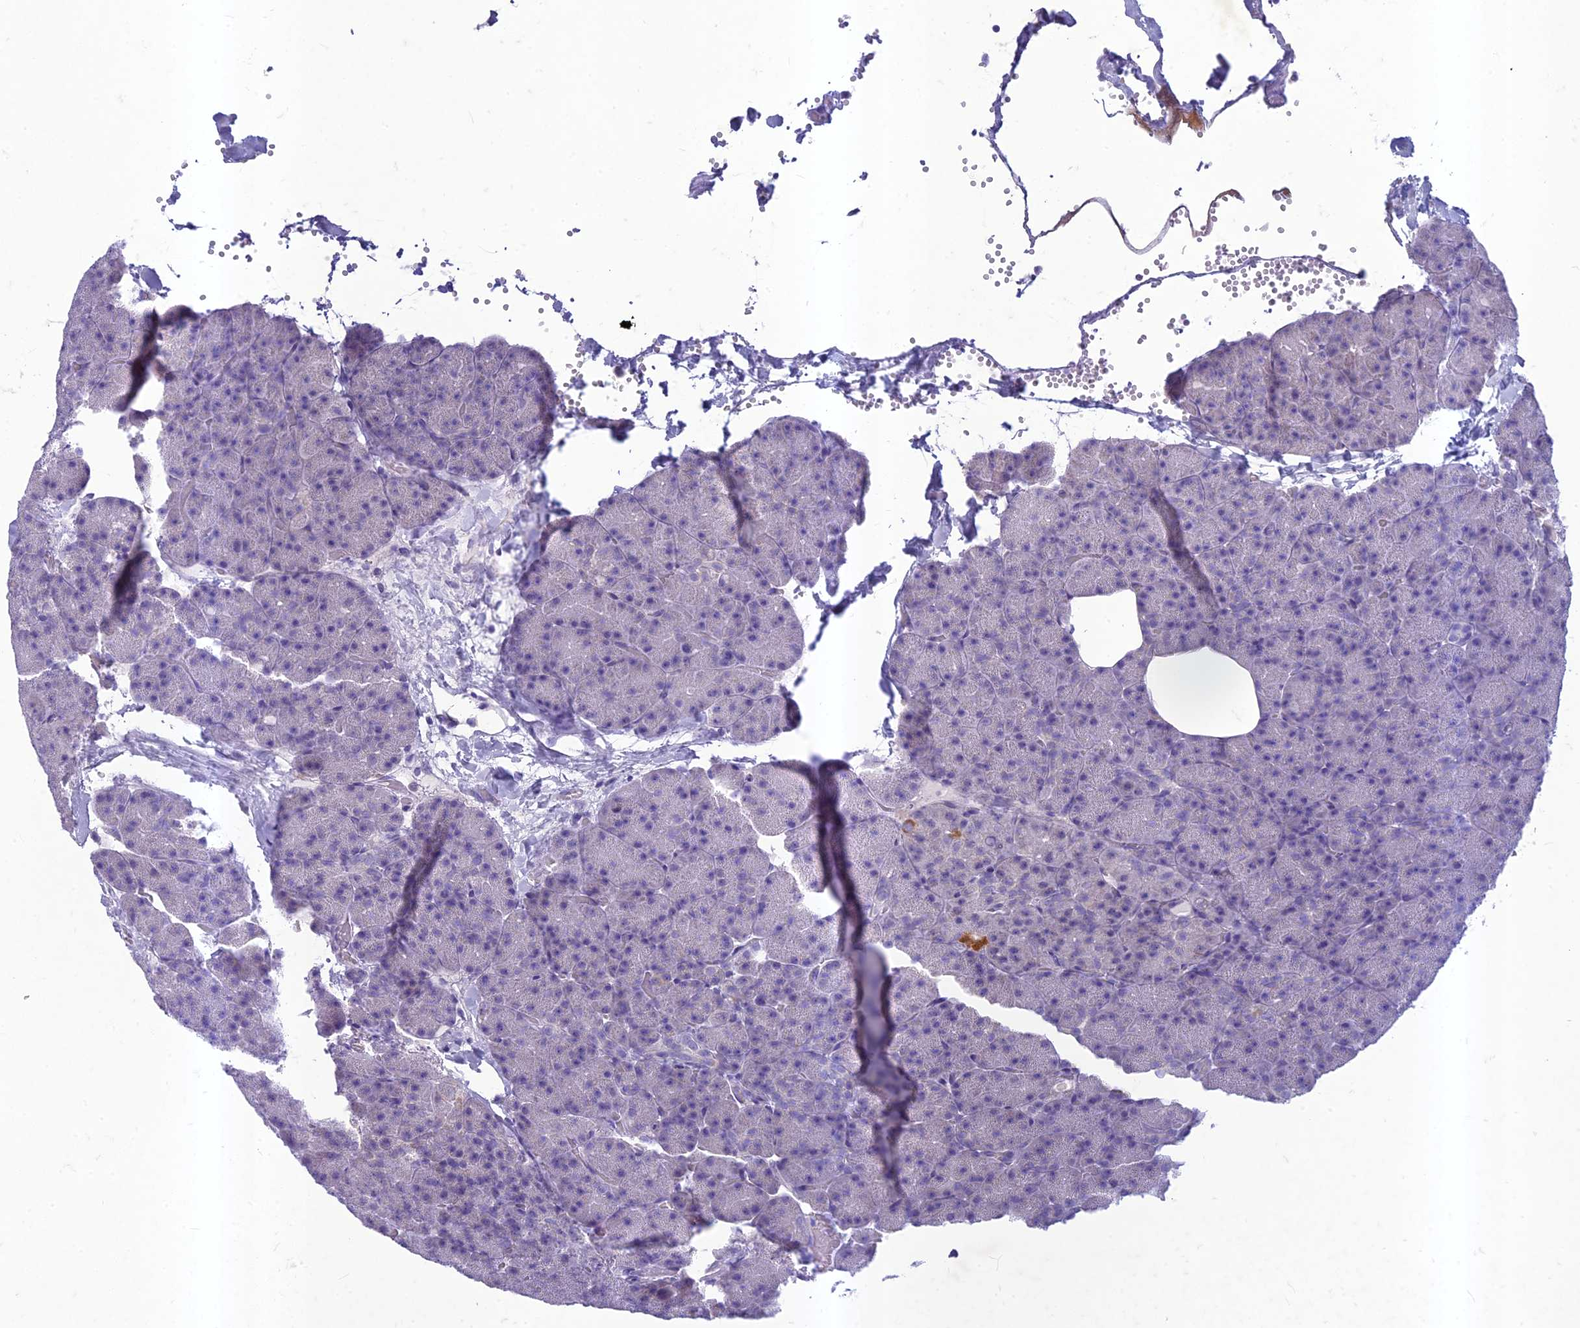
{"staining": {"intensity": "negative", "quantity": "none", "location": "none"}, "tissue": "pancreas", "cell_type": "Exocrine glandular cells", "image_type": "normal", "snomed": [{"axis": "morphology", "description": "Normal tissue, NOS"}, {"axis": "morphology", "description": "Carcinoid, malignant, NOS"}, {"axis": "topography", "description": "Pancreas"}], "caption": "Histopathology image shows no protein staining in exocrine glandular cells of normal pancreas. The staining is performed using DAB (3,3'-diaminobenzidine) brown chromogen with nuclei counter-stained in using hematoxylin.", "gene": "HIGD1A", "patient": {"sex": "female", "age": 35}}